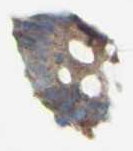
{"staining": {"intensity": "moderate", "quantity": "25%-75%", "location": "cytoplasmic/membranous"}, "tissue": "appendix", "cell_type": "Glandular cells", "image_type": "normal", "snomed": [{"axis": "morphology", "description": "Normal tissue, NOS"}, {"axis": "topography", "description": "Appendix"}], "caption": "Appendix stained with a brown dye exhibits moderate cytoplasmic/membranous positive staining in approximately 25%-75% of glandular cells.", "gene": "PTGDS", "patient": {"sex": "female", "age": 20}}